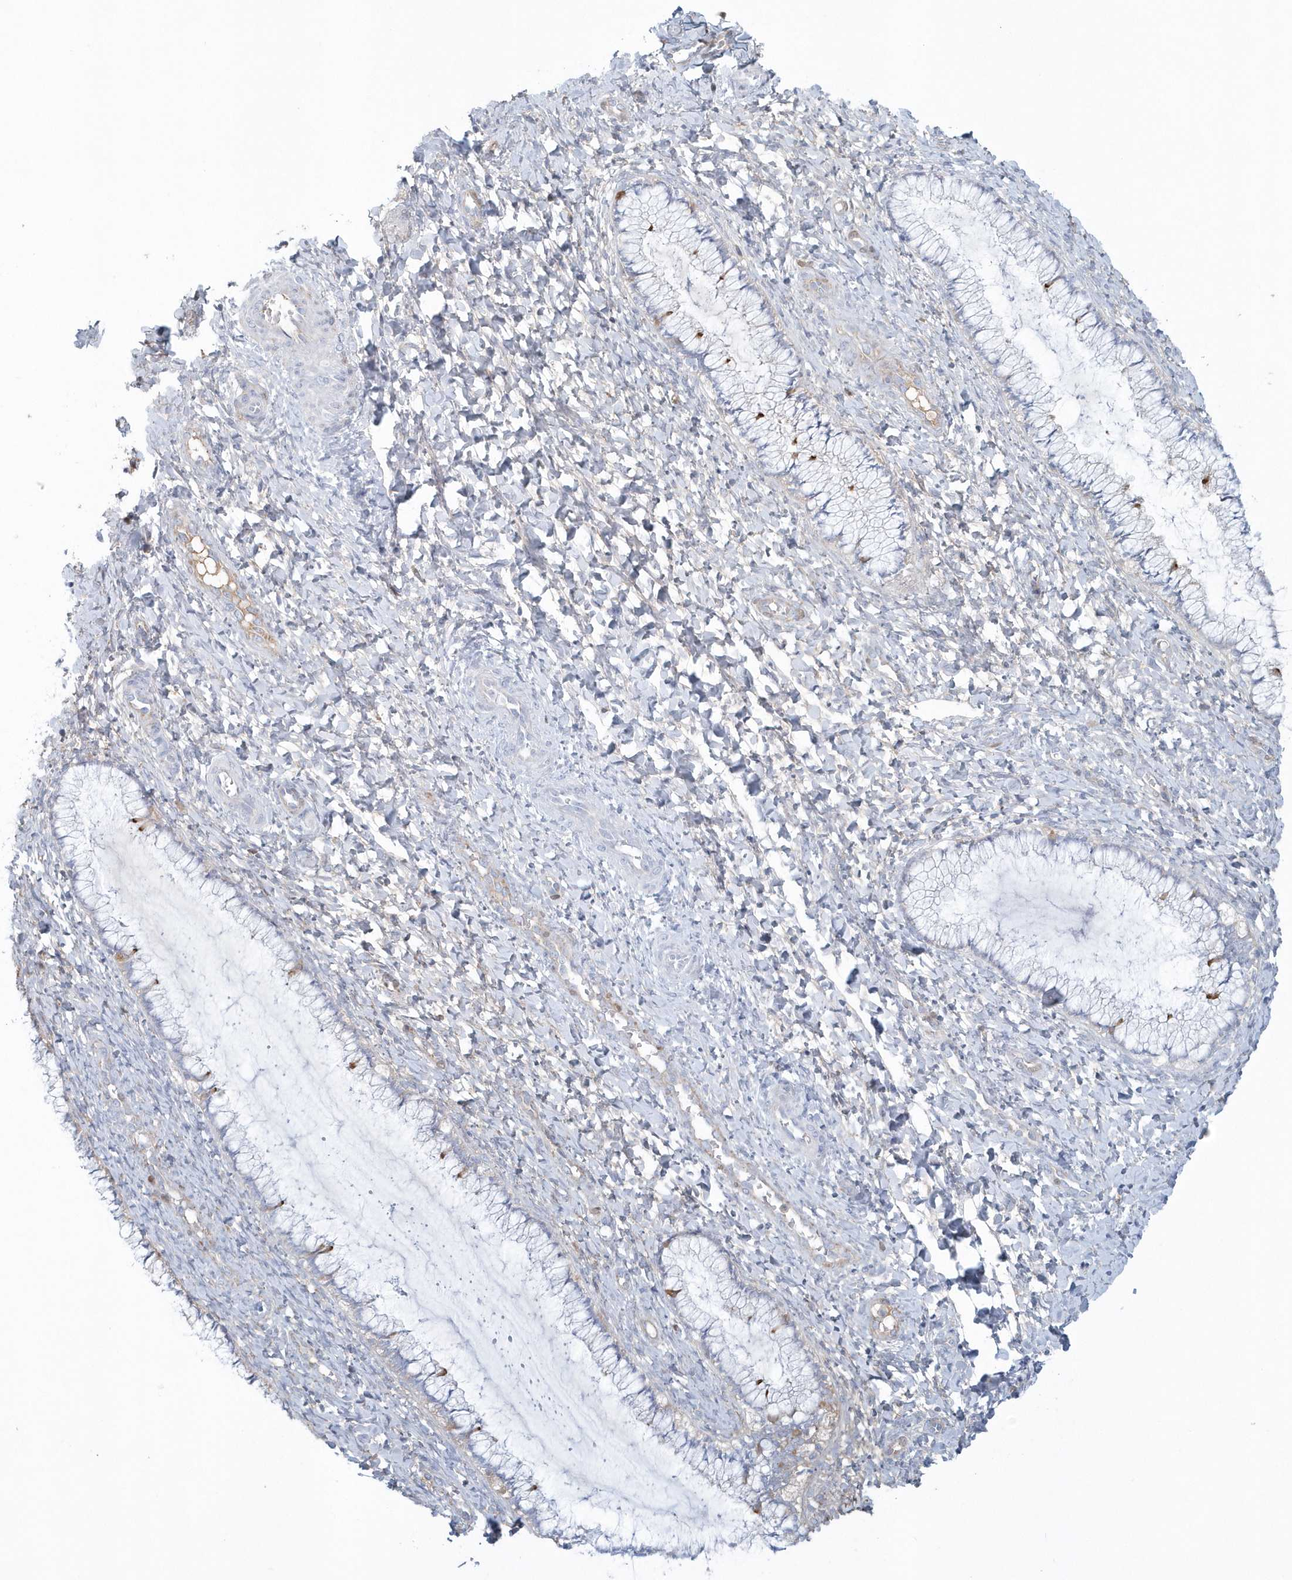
{"staining": {"intensity": "moderate", "quantity": "<25%", "location": "cytoplasmic/membranous"}, "tissue": "cervix", "cell_type": "Glandular cells", "image_type": "normal", "snomed": [{"axis": "morphology", "description": "Normal tissue, NOS"}, {"axis": "morphology", "description": "Adenocarcinoma, NOS"}, {"axis": "topography", "description": "Cervix"}], "caption": "Moderate cytoplasmic/membranous protein staining is present in approximately <25% of glandular cells in cervix. The protein is stained brown, and the nuclei are stained in blue (DAB IHC with brightfield microscopy, high magnification).", "gene": "SPATA18", "patient": {"sex": "female", "age": 29}}